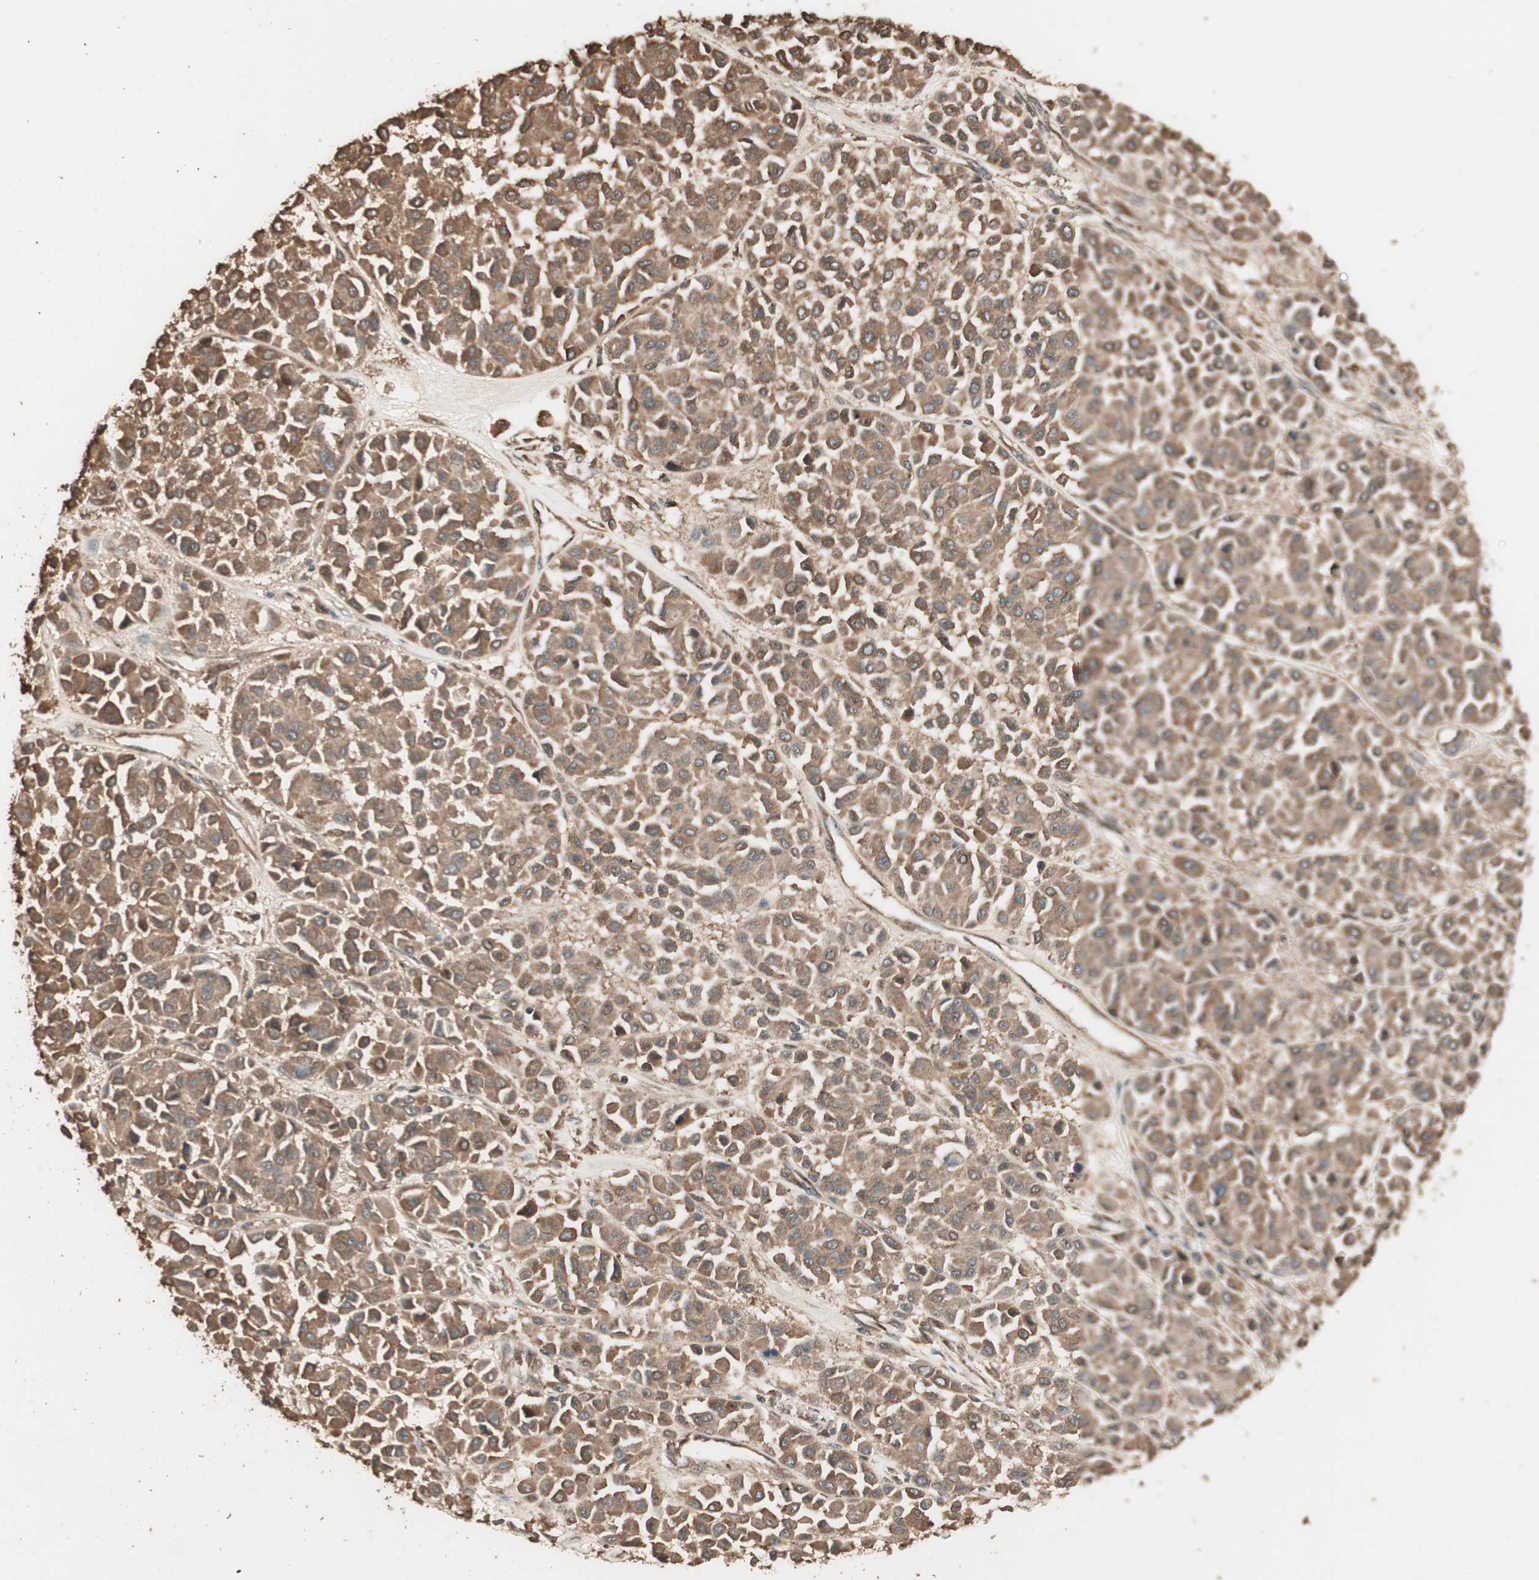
{"staining": {"intensity": "moderate", "quantity": ">75%", "location": "cytoplasmic/membranous"}, "tissue": "melanoma", "cell_type": "Tumor cells", "image_type": "cancer", "snomed": [{"axis": "morphology", "description": "Malignant melanoma, Metastatic site"}, {"axis": "topography", "description": "Soft tissue"}], "caption": "Moderate cytoplasmic/membranous expression for a protein is seen in about >75% of tumor cells of melanoma using immunohistochemistry (IHC).", "gene": "CCN4", "patient": {"sex": "male", "age": 41}}